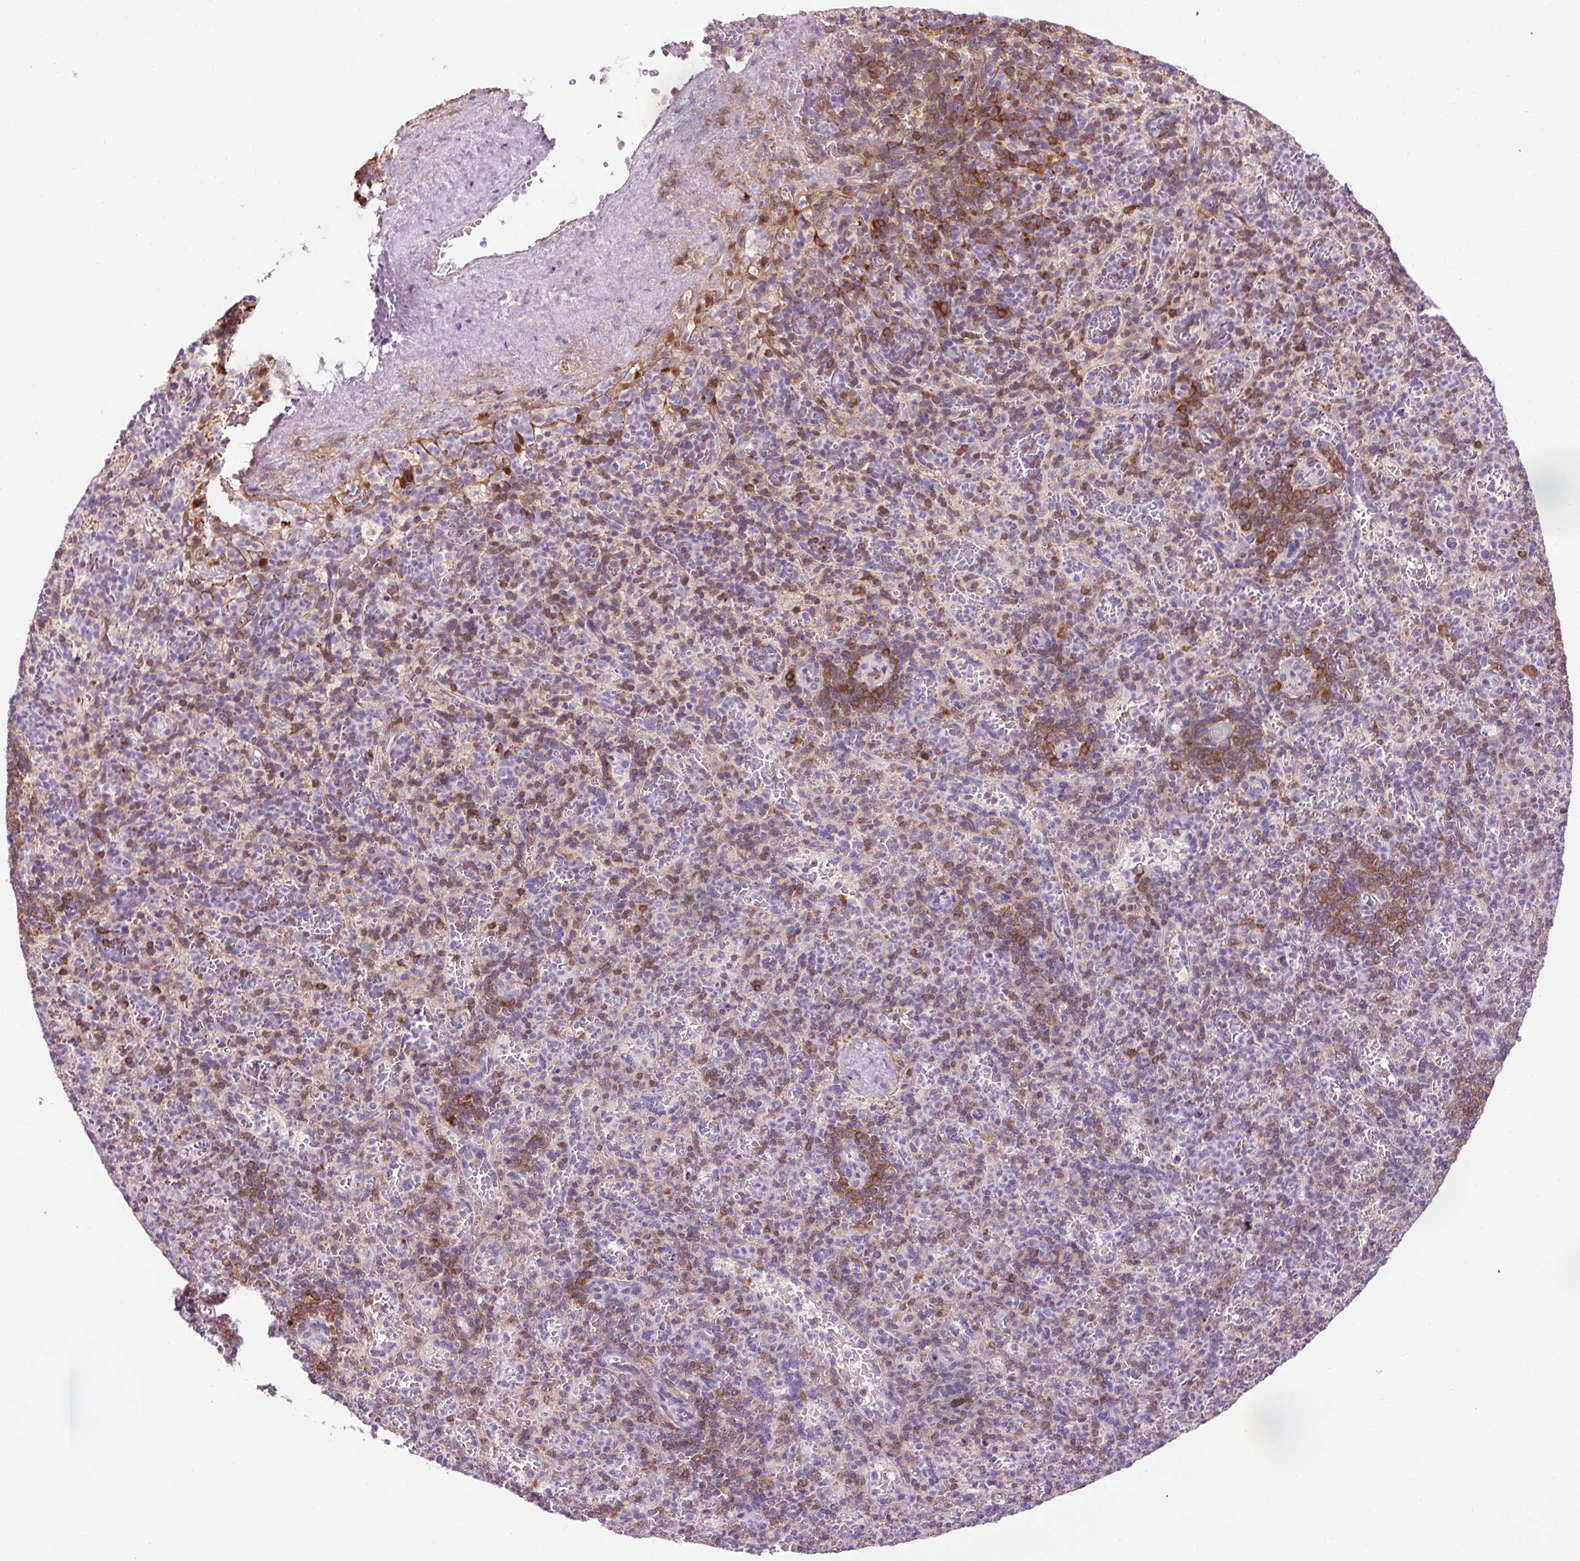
{"staining": {"intensity": "moderate", "quantity": "25%-75%", "location": "cytoplasmic/membranous"}, "tissue": "spleen", "cell_type": "Cells in red pulp", "image_type": "normal", "snomed": [{"axis": "morphology", "description": "Normal tissue, NOS"}, {"axis": "topography", "description": "Spleen"}], "caption": "Spleen stained for a protein (brown) reveals moderate cytoplasmic/membranous positive expression in about 25%-75% of cells in red pulp.", "gene": "CD83", "patient": {"sex": "female", "age": 74}}